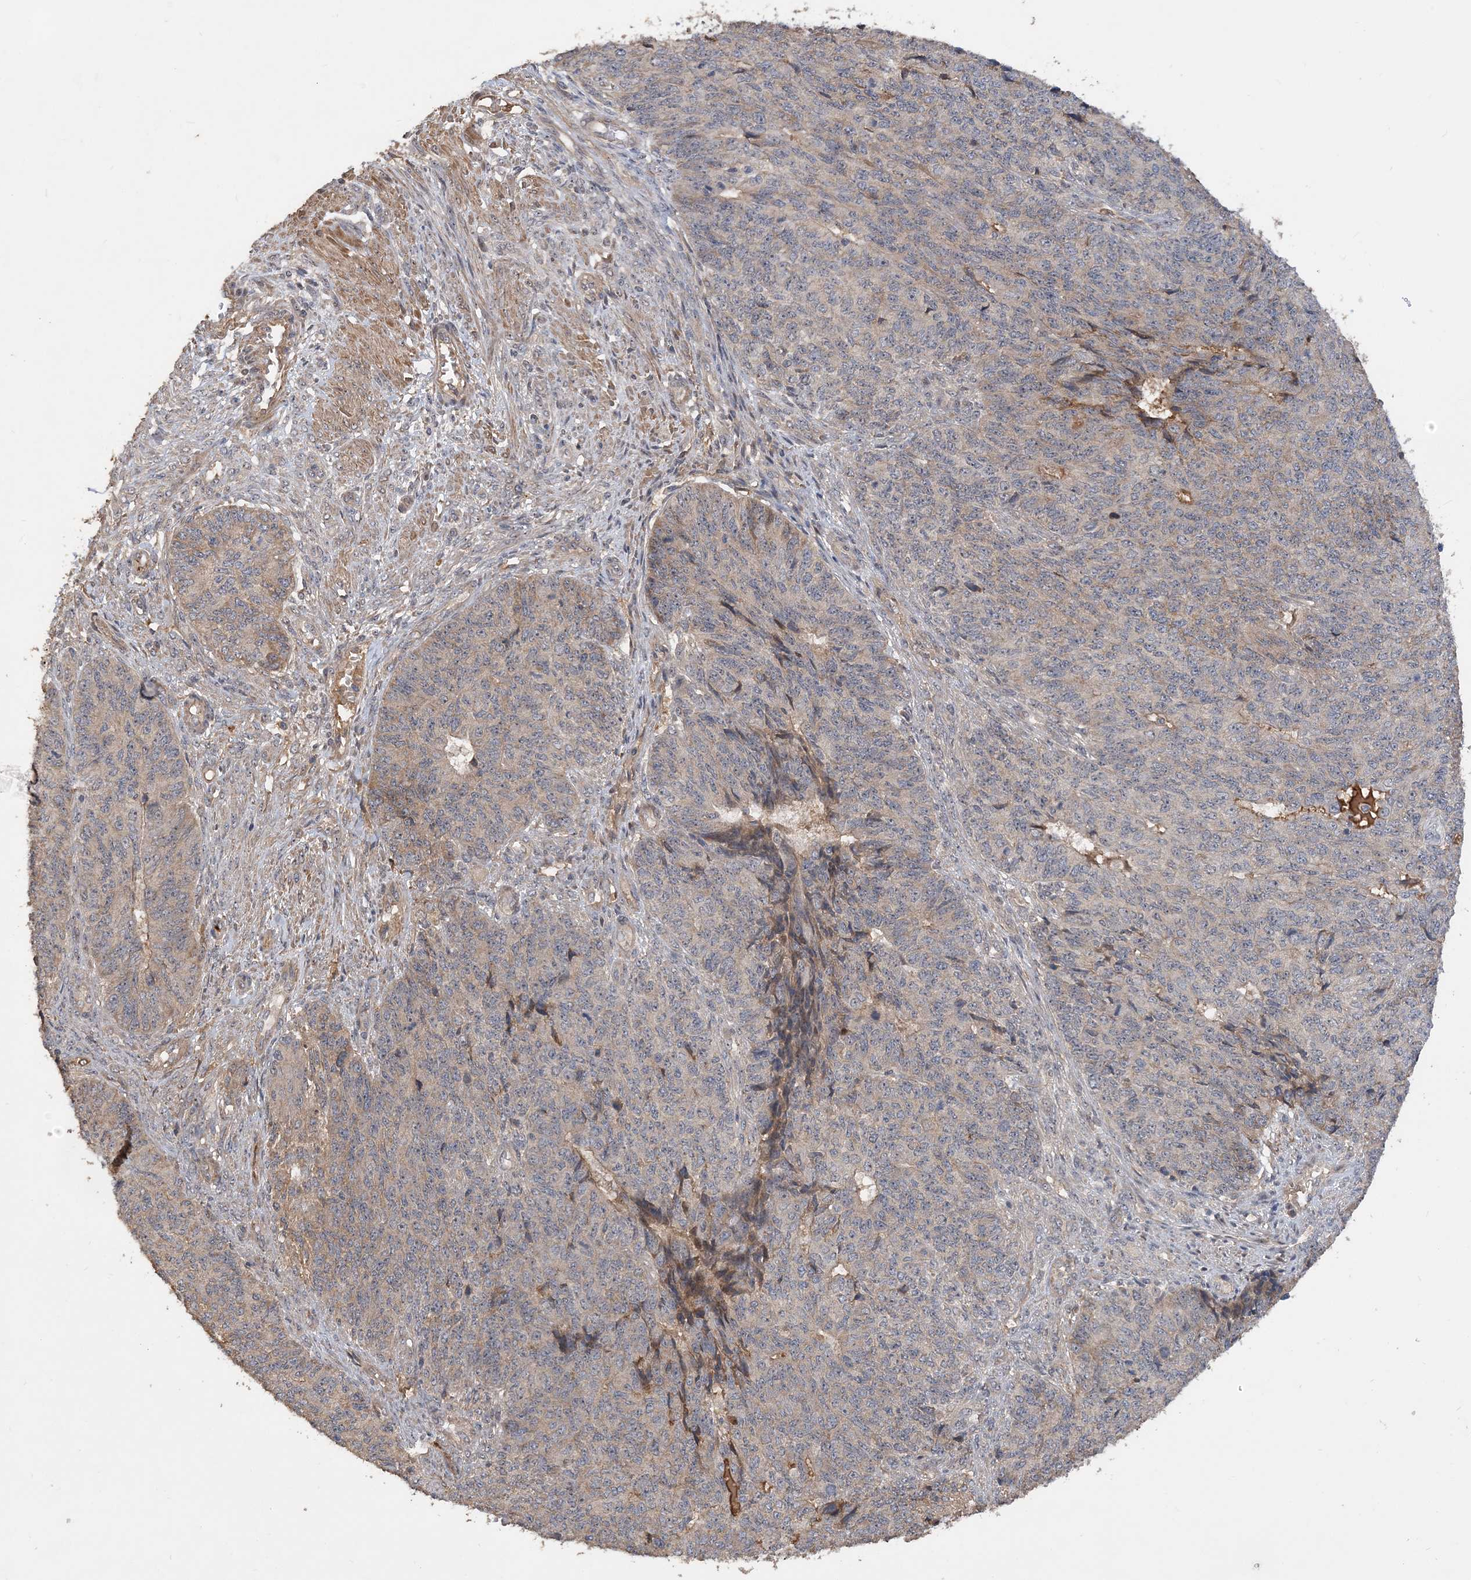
{"staining": {"intensity": "moderate", "quantity": "<25%", "location": "cytoplasmic/membranous"}, "tissue": "endometrial cancer", "cell_type": "Tumor cells", "image_type": "cancer", "snomed": [{"axis": "morphology", "description": "Adenocarcinoma, NOS"}, {"axis": "topography", "description": "Endometrium"}], "caption": "DAB immunohistochemical staining of endometrial cancer demonstrates moderate cytoplasmic/membranous protein staining in approximately <25% of tumor cells.", "gene": "GRINA", "patient": {"sex": "female", "age": 32}}